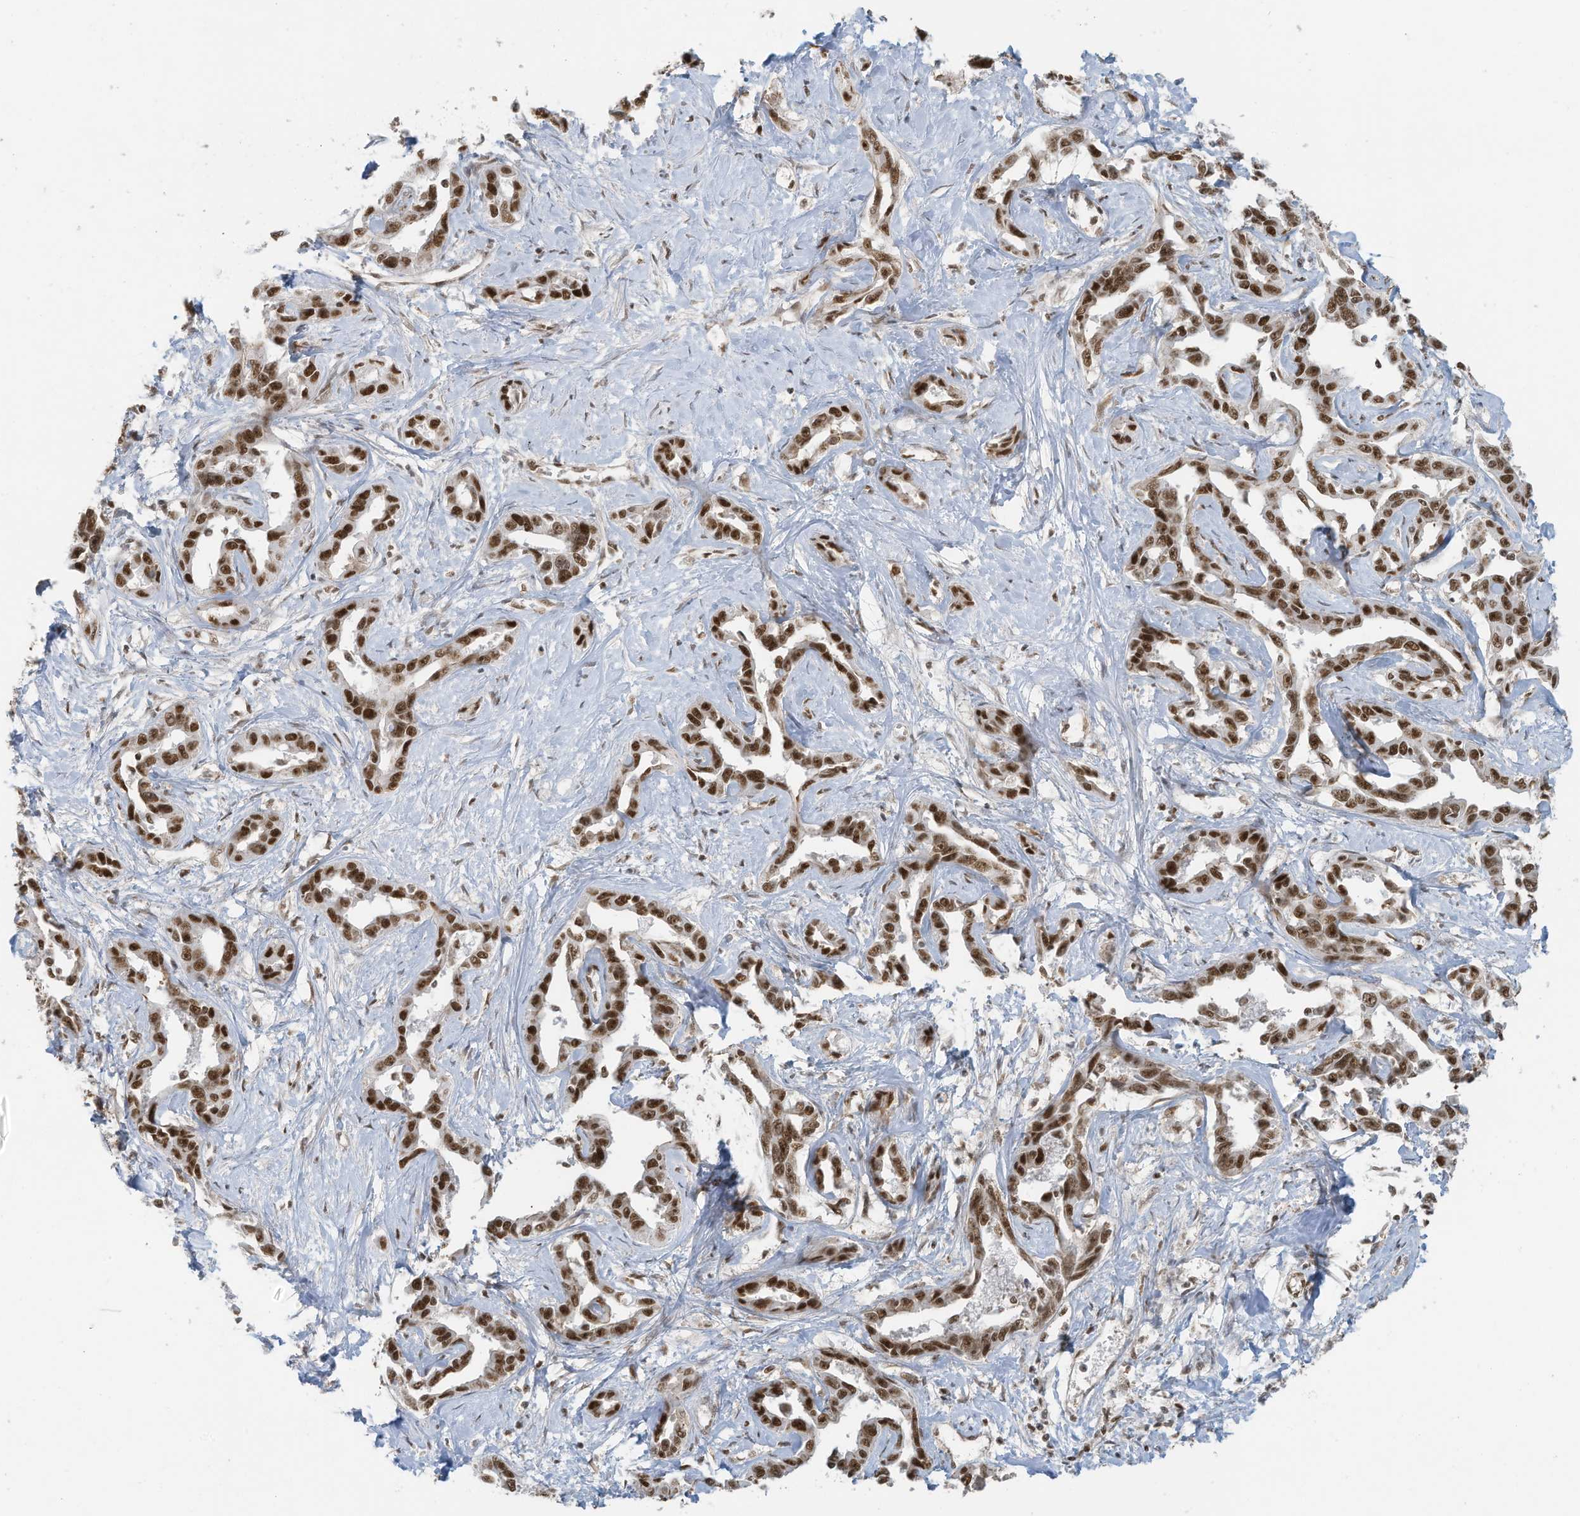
{"staining": {"intensity": "strong", "quantity": ">75%", "location": "nuclear"}, "tissue": "liver cancer", "cell_type": "Tumor cells", "image_type": "cancer", "snomed": [{"axis": "morphology", "description": "Cholangiocarcinoma"}, {"axis": "topography", "description": "Liver"}], "caption": "Brown immunohistochemical staining in liver cancer shows strong nuclear staining in about >75% of tumor cells.", "gene": "DBR1", "patient": {"sex": "male", "age": 59}}